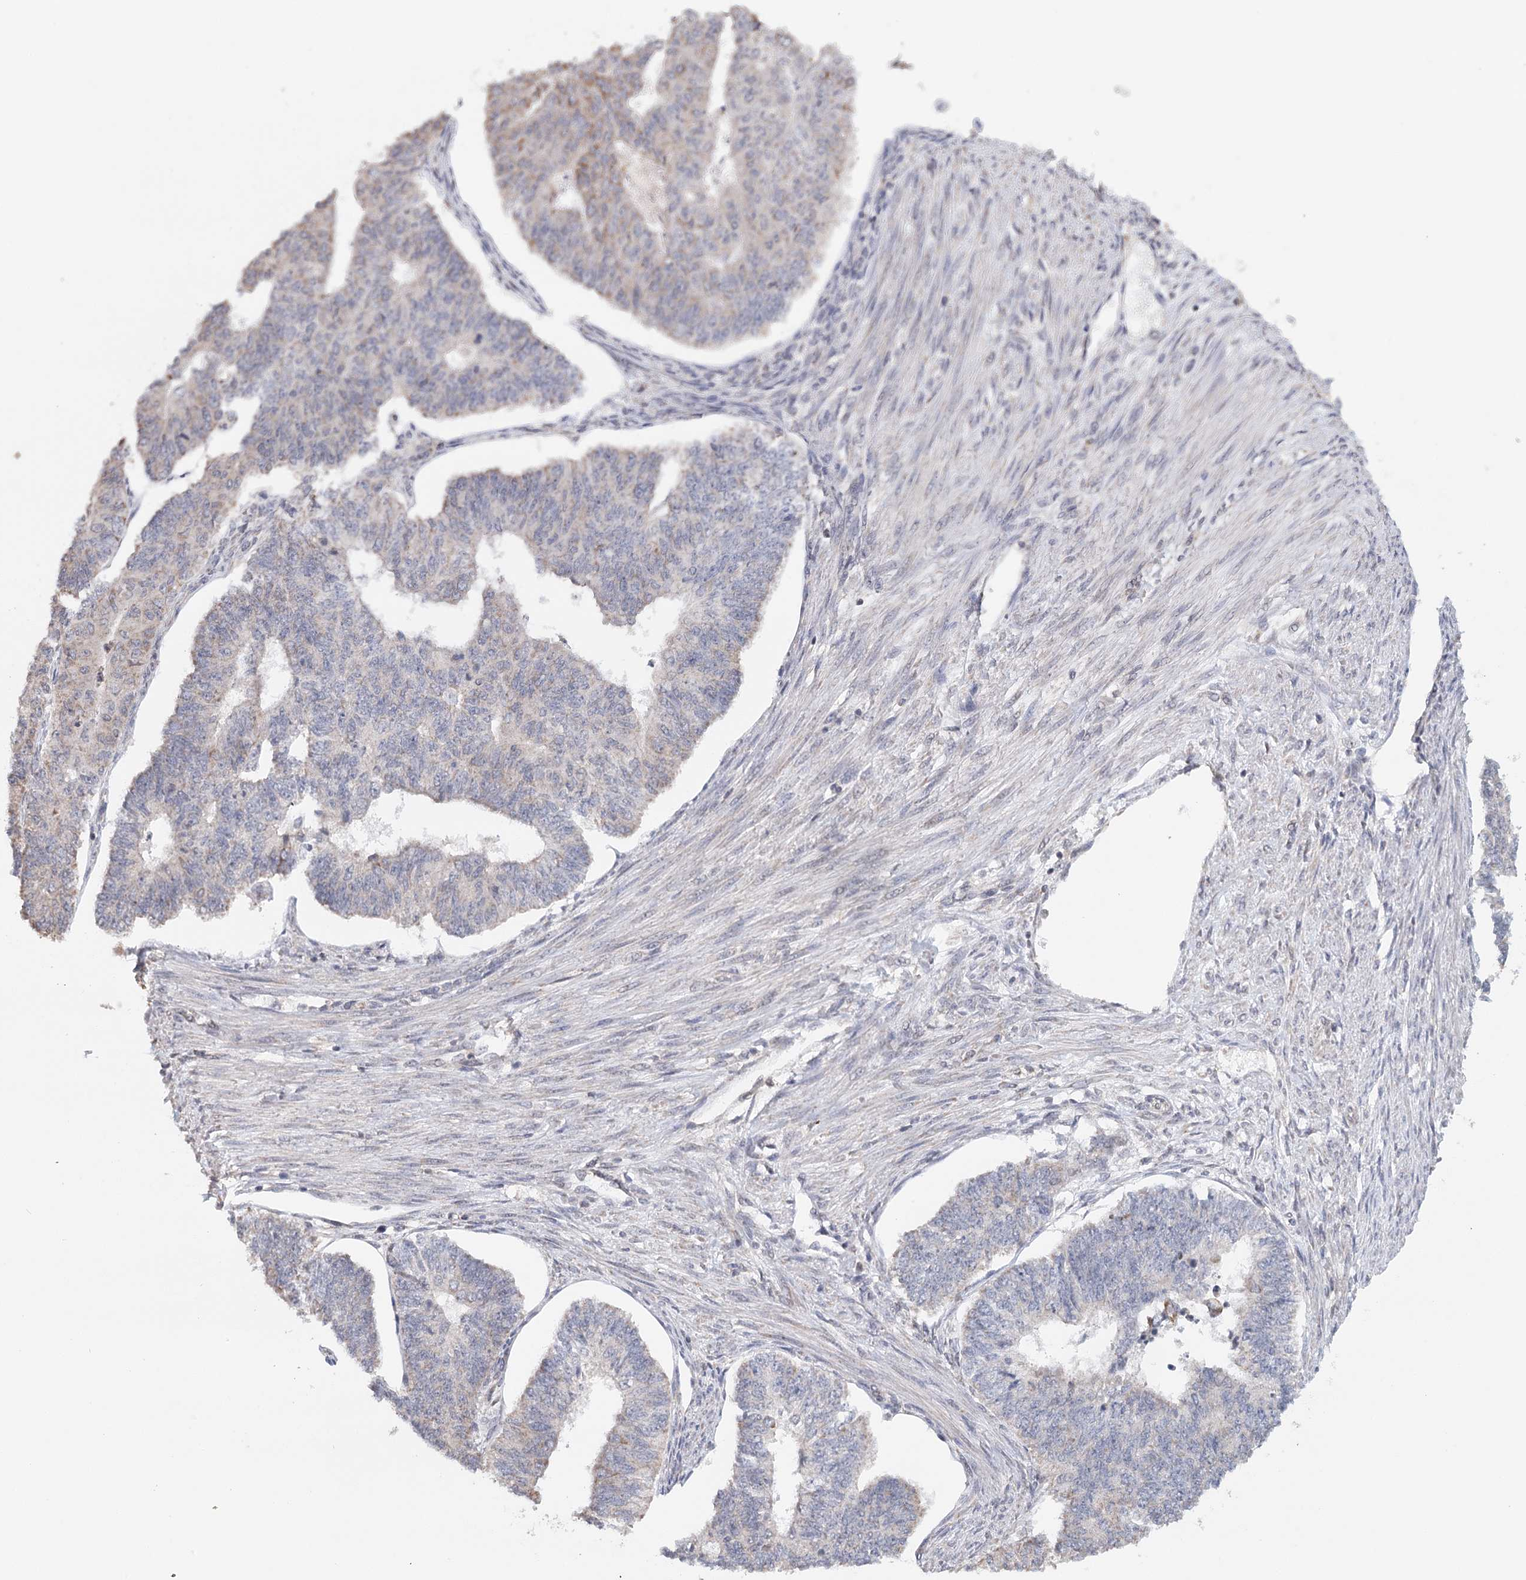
{"staining": {"intensity": "weak", "quantity": "<25%", "location": "cytoplasmic/membranous"}, "tissue": "endometrial cancer", "cell_type": "Tumor cells", "image_type": "cancer", "snomed": [{"axis": "morphology", "description": "Adenocarcinoma, NOS"}, {"axis": "topography", "description": "Endometrium"}], "caption": "This is an immunohistochemistry (IHC) image of endometrial cancer (adenocarcinoma). There is no staining in tumor cells.", "gene": "ICOS", "patient": {"sex": "female", "age": 32}}